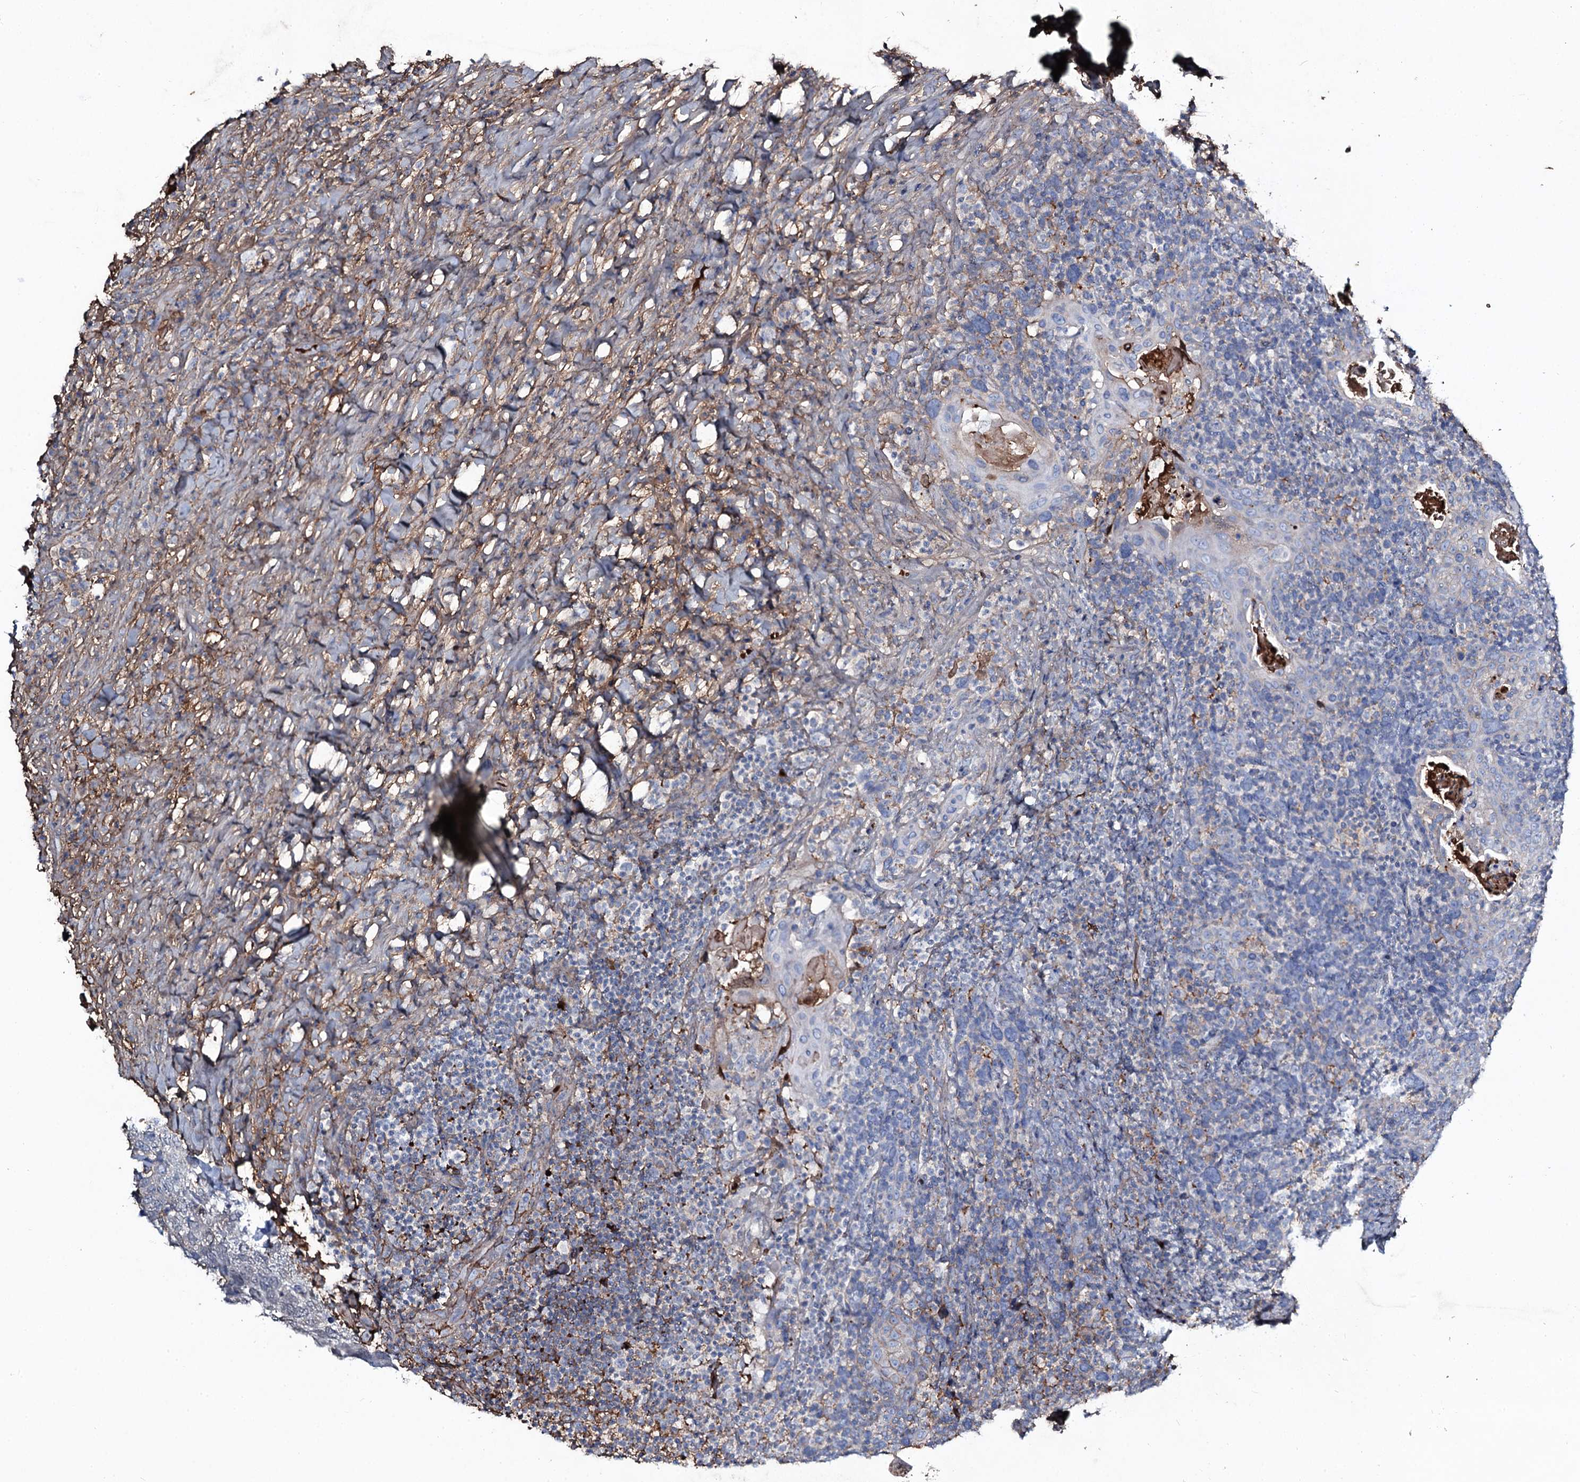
{"staining": {"intensity": "negative", "quantity": "none", "location": "none"}, "tissue": "head and neck cancer", "cell_type": "Tumor cells", "image_type": "cancer", "snomed": [{"axis": "morphology", "description": "Squamous cell carcinoma, NOS"}, {"axis": "morphology", "description": "Squamous cell carcinoma, metastatic, NOS"}, {"axis": "topography", "description": "Lymph node"}, {"axis": "topography", "description": "Head-Neck"}], "caption": "This is a micrograph of immunohistochemistry (IHC) staining of head and neck cancer (squamous cell carcinoma), which shows no positivity in tumor cells.", "gene": "EDN1", "patient": {"sex": "male", "age": 62}}